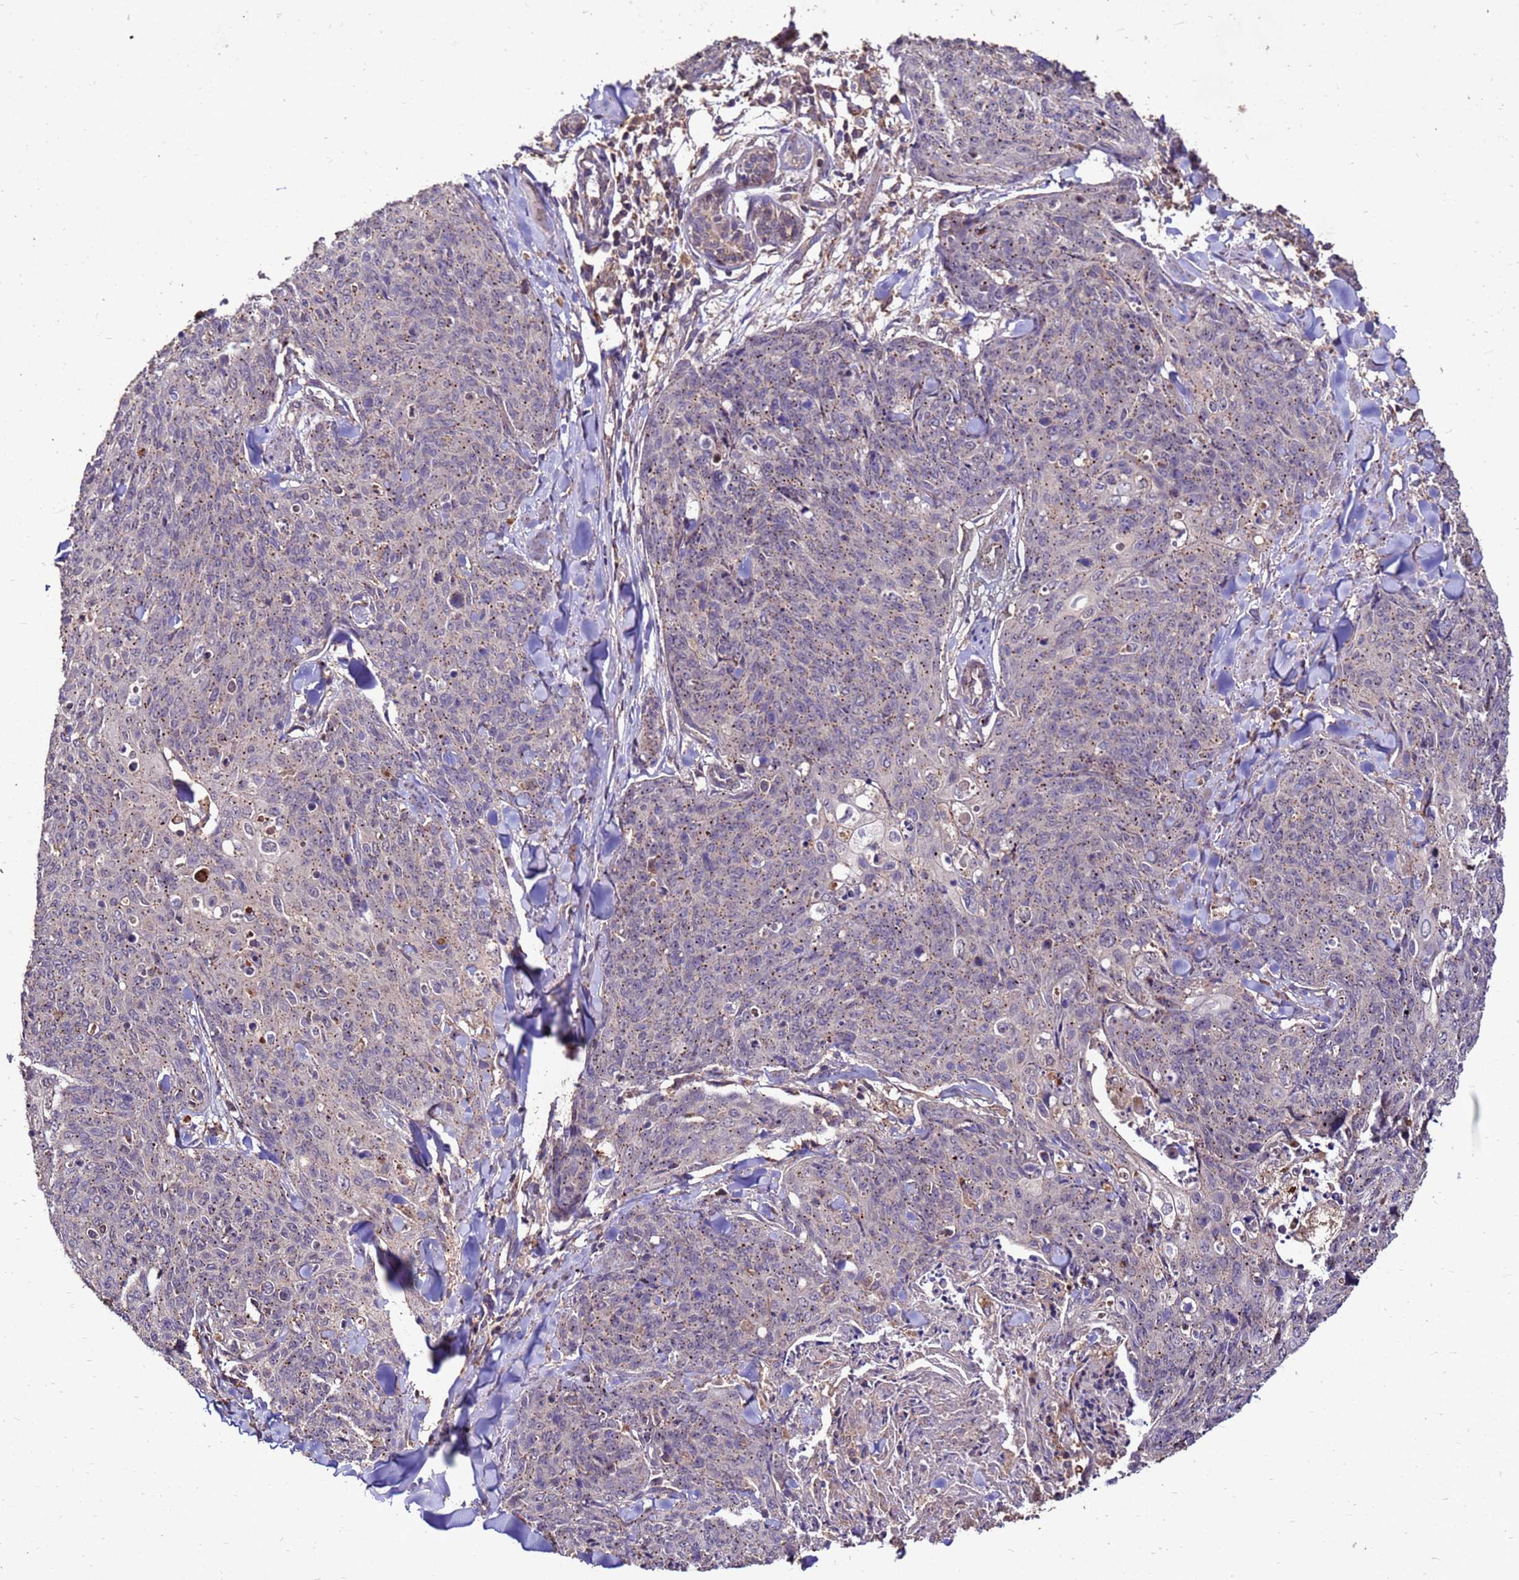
{"staining": {"intensity": "weak", "quantity": "25%-75%", "location": "cytoplasmic/membranous"}, "tissue": "skin cancer", "cell_type": "Tumor cells", "image_type": "cancer", "snomed": [{"axis": "morphology", "description": "Squamous cell carcinoma, NOS"}, {"axis": "topography", "description": "Skin"}, {"axis": "topography", "description": "Vulva"}], "caption": "This histopathology image displays IHC staining of human skin cancer, with low weak cytoplasmic/membranous expression in approximately 25%-75% of tumor cells.", "gene": "TOR4A", "patient": {"sex": "female", "age": 85}}